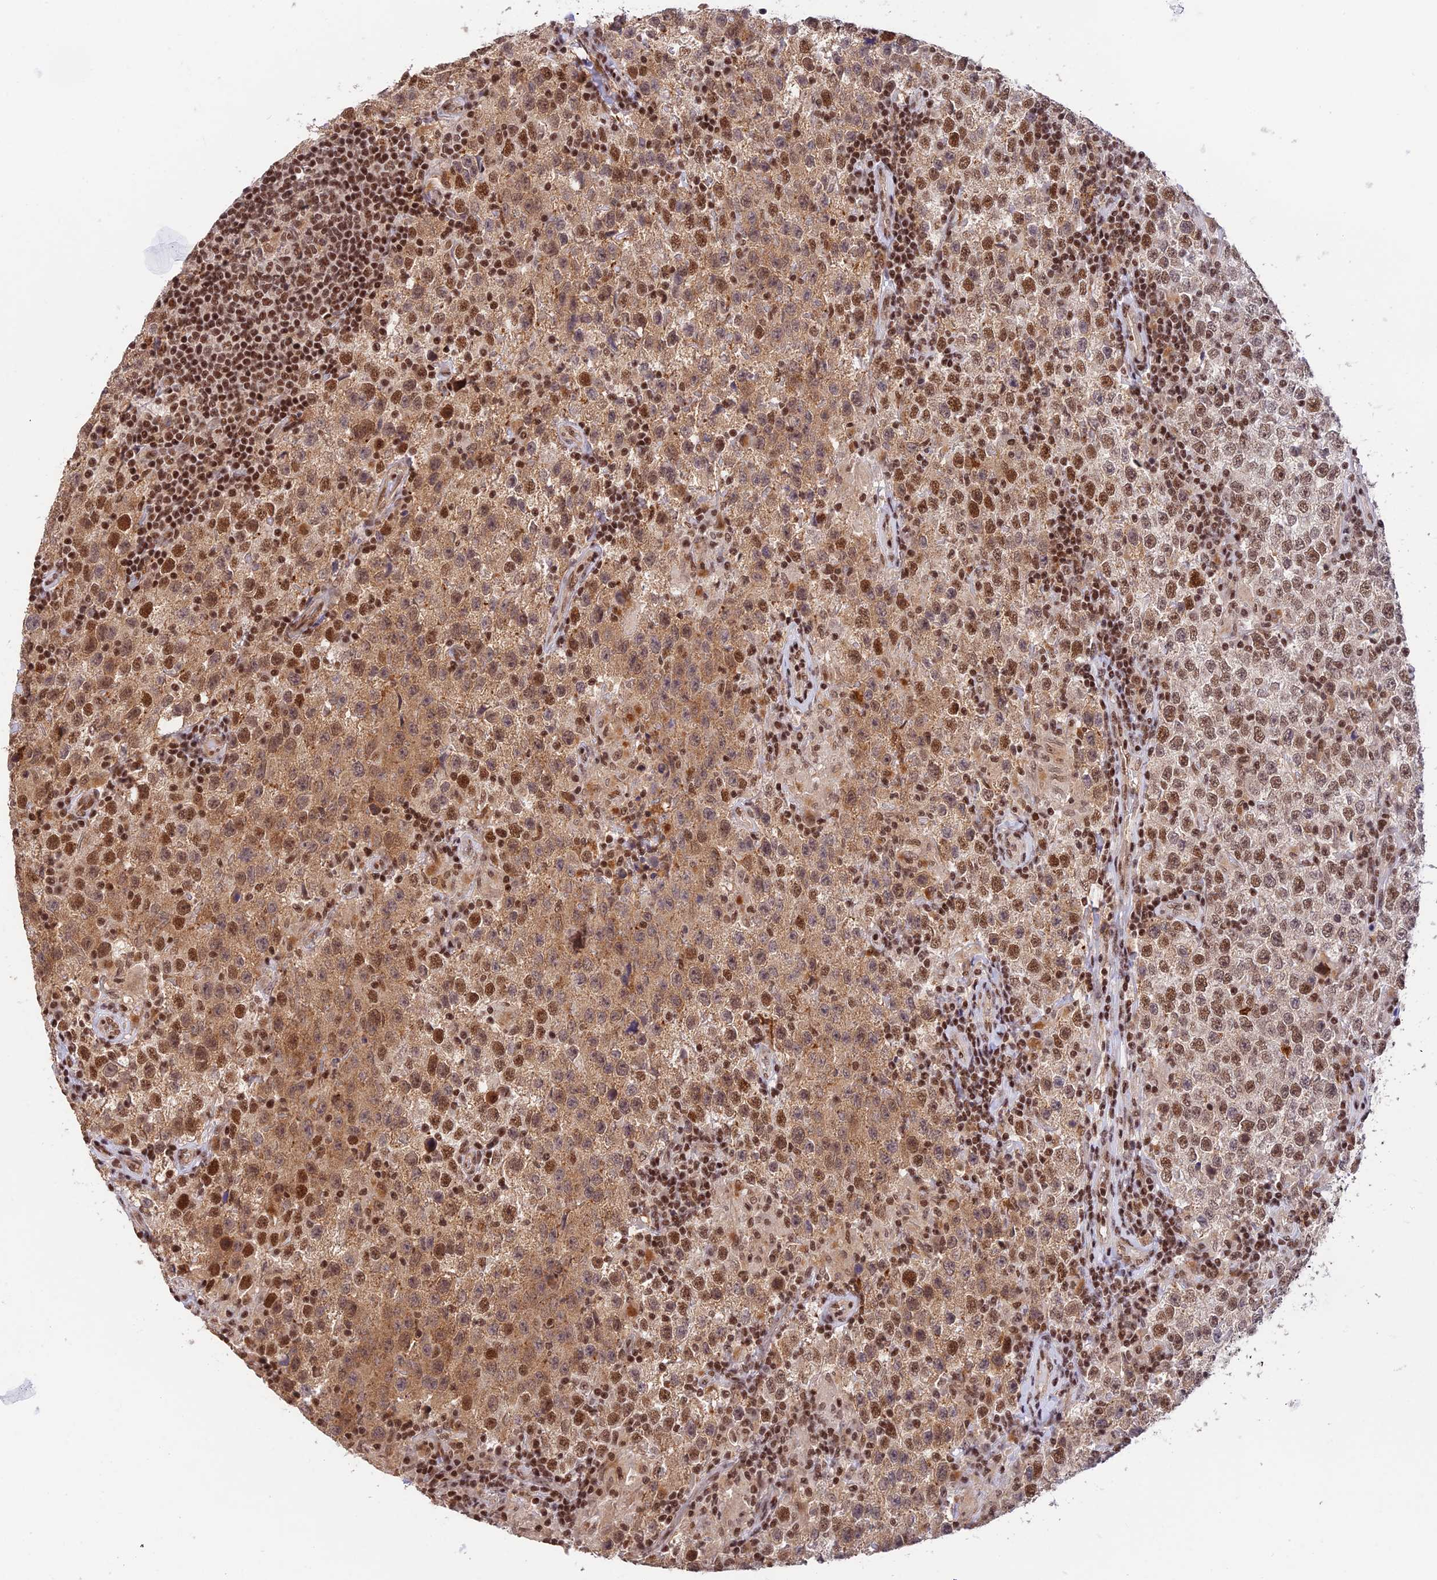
{"staining": {"intensity": "moderate", "quantity": ">75%", "location": "cytoplasmic/membranous,nuclear"}, "tissue": "testis cancer", "cell_type": "Tumor cells", "image_type": "cancer", "snomed": [{"axis": "morphology", "description": "Seminoma, NOS"}, {"axis": "morphology", "description": "Carcinoma, Embryonal, NOS"}, {"axis": "topography", "description": "Testis"}], "caption": "Immunohistochemical staining of human seminoma (testis) reveals medium levels of moderate cytoplasmic/membranous and nuclear protein staining in approximately >75% of tumor cells.", "gene": "THAP11", "patient": {"sex": "male", "age": 41}}